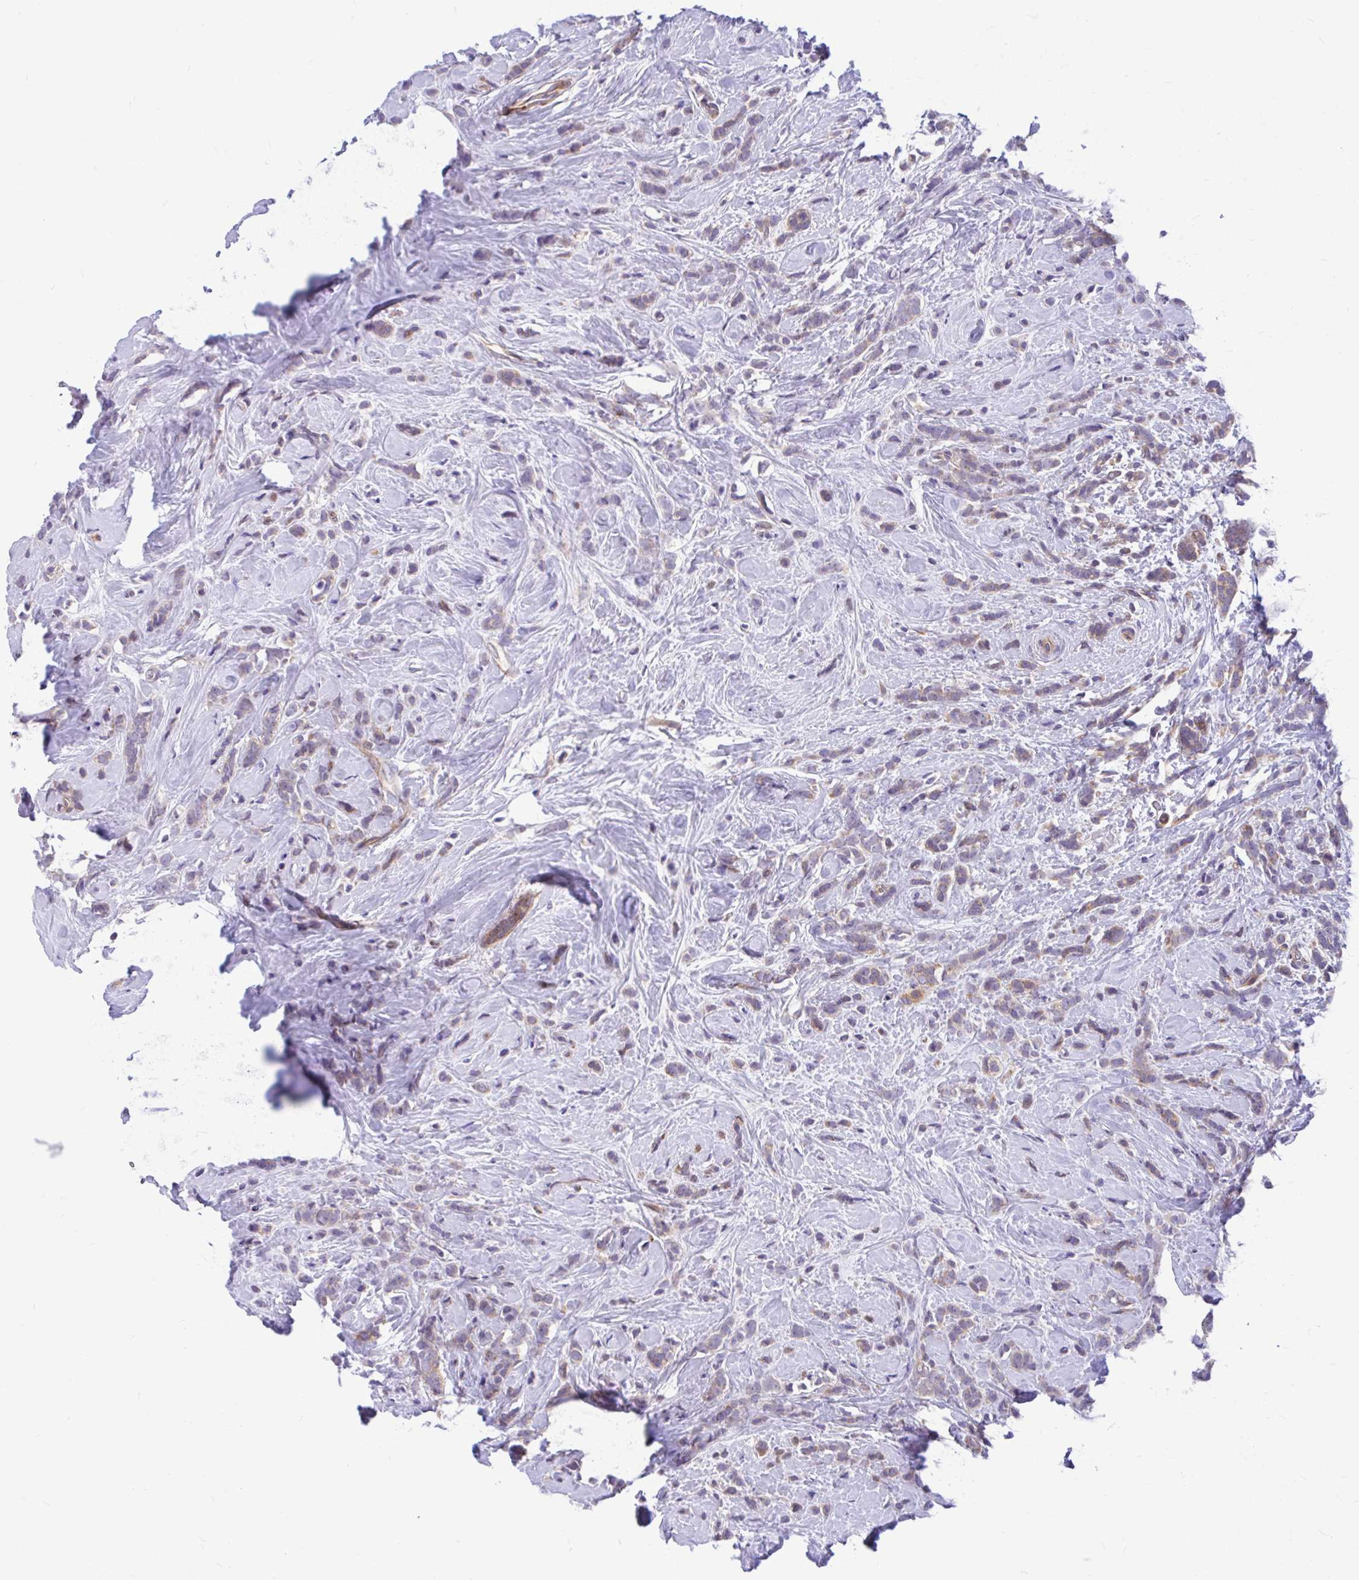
{"staining": {"intensity": "weak", "quantity": "25%-75%", "location": "cytoplasmic/membranous"}, "tissue": "breast cancer", "cell_type": "Tumor cells", "image_type": "cancer", "snomed": [{"axis": "morphology", "description": "Lobular carcinoma"}, {"axis": "topography", "description": "Breast"}], "caption": "A brown stain labels weak cytoplasmic/membranous staining of a protein in human lobular carcinoma (breast) tumor cells.", "gene": "ESPNL", "patient": {"sex": "female", "age": 58}}